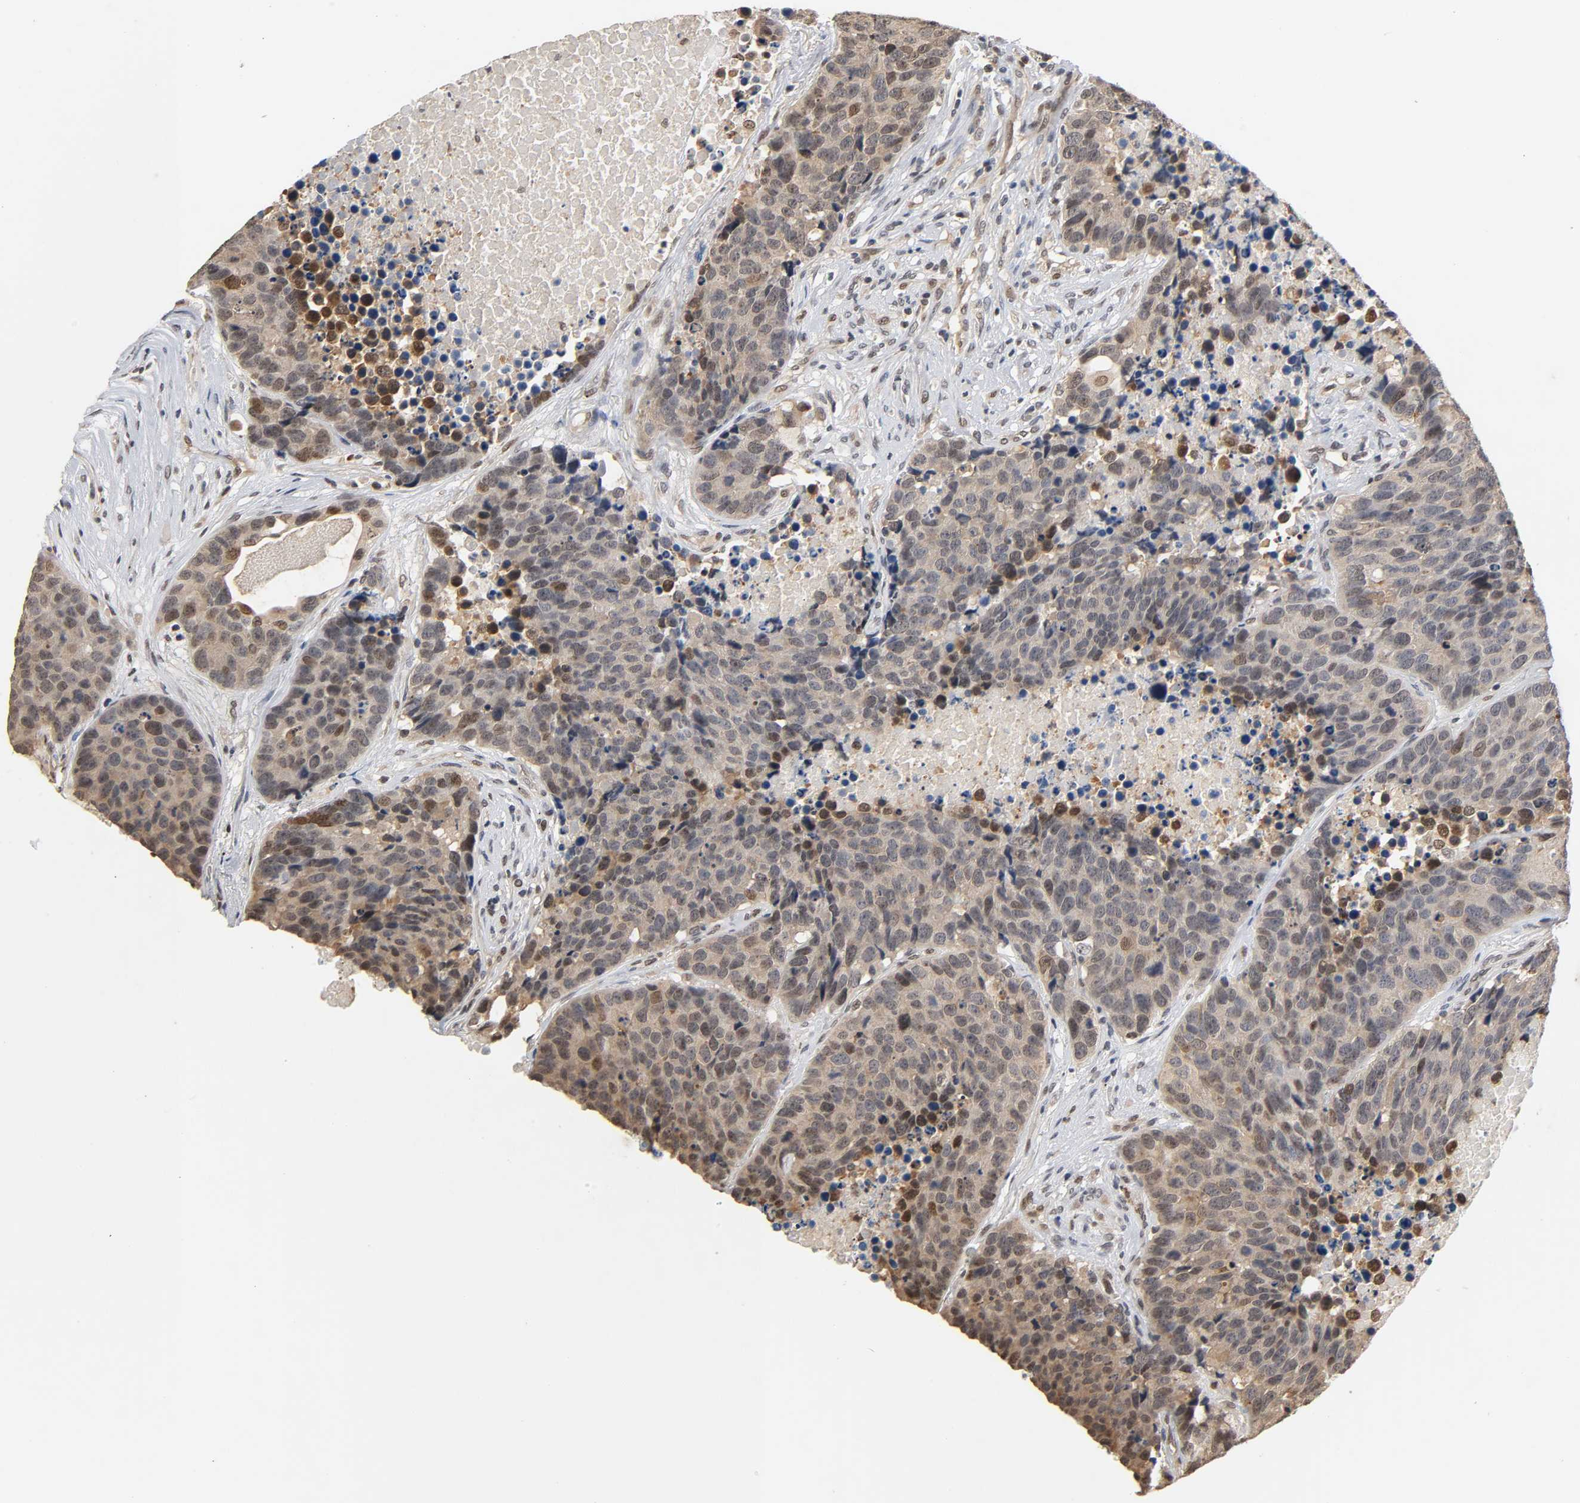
{"staining": {"intensity": "moderate", "quantity": "25%-75%", "location": "nuclear"}, "tissue": "carcinoid", "cell_type": "Tumor cells", "image_type": "cancer", "snomed": [{"axis": "morphology", "description": "Carcinoid, malignant, NOS"}, {"axis": "topography", "description": "Lung"}], "caption": "An immunohistochemistry image of tumor tissue is shown. Protein staining in brown highlights moderate nuclear positivity in carcinoid (malignant) within tumor cells.", "gene": "UBC", "patient": {"sex": "male", "age": 60}}